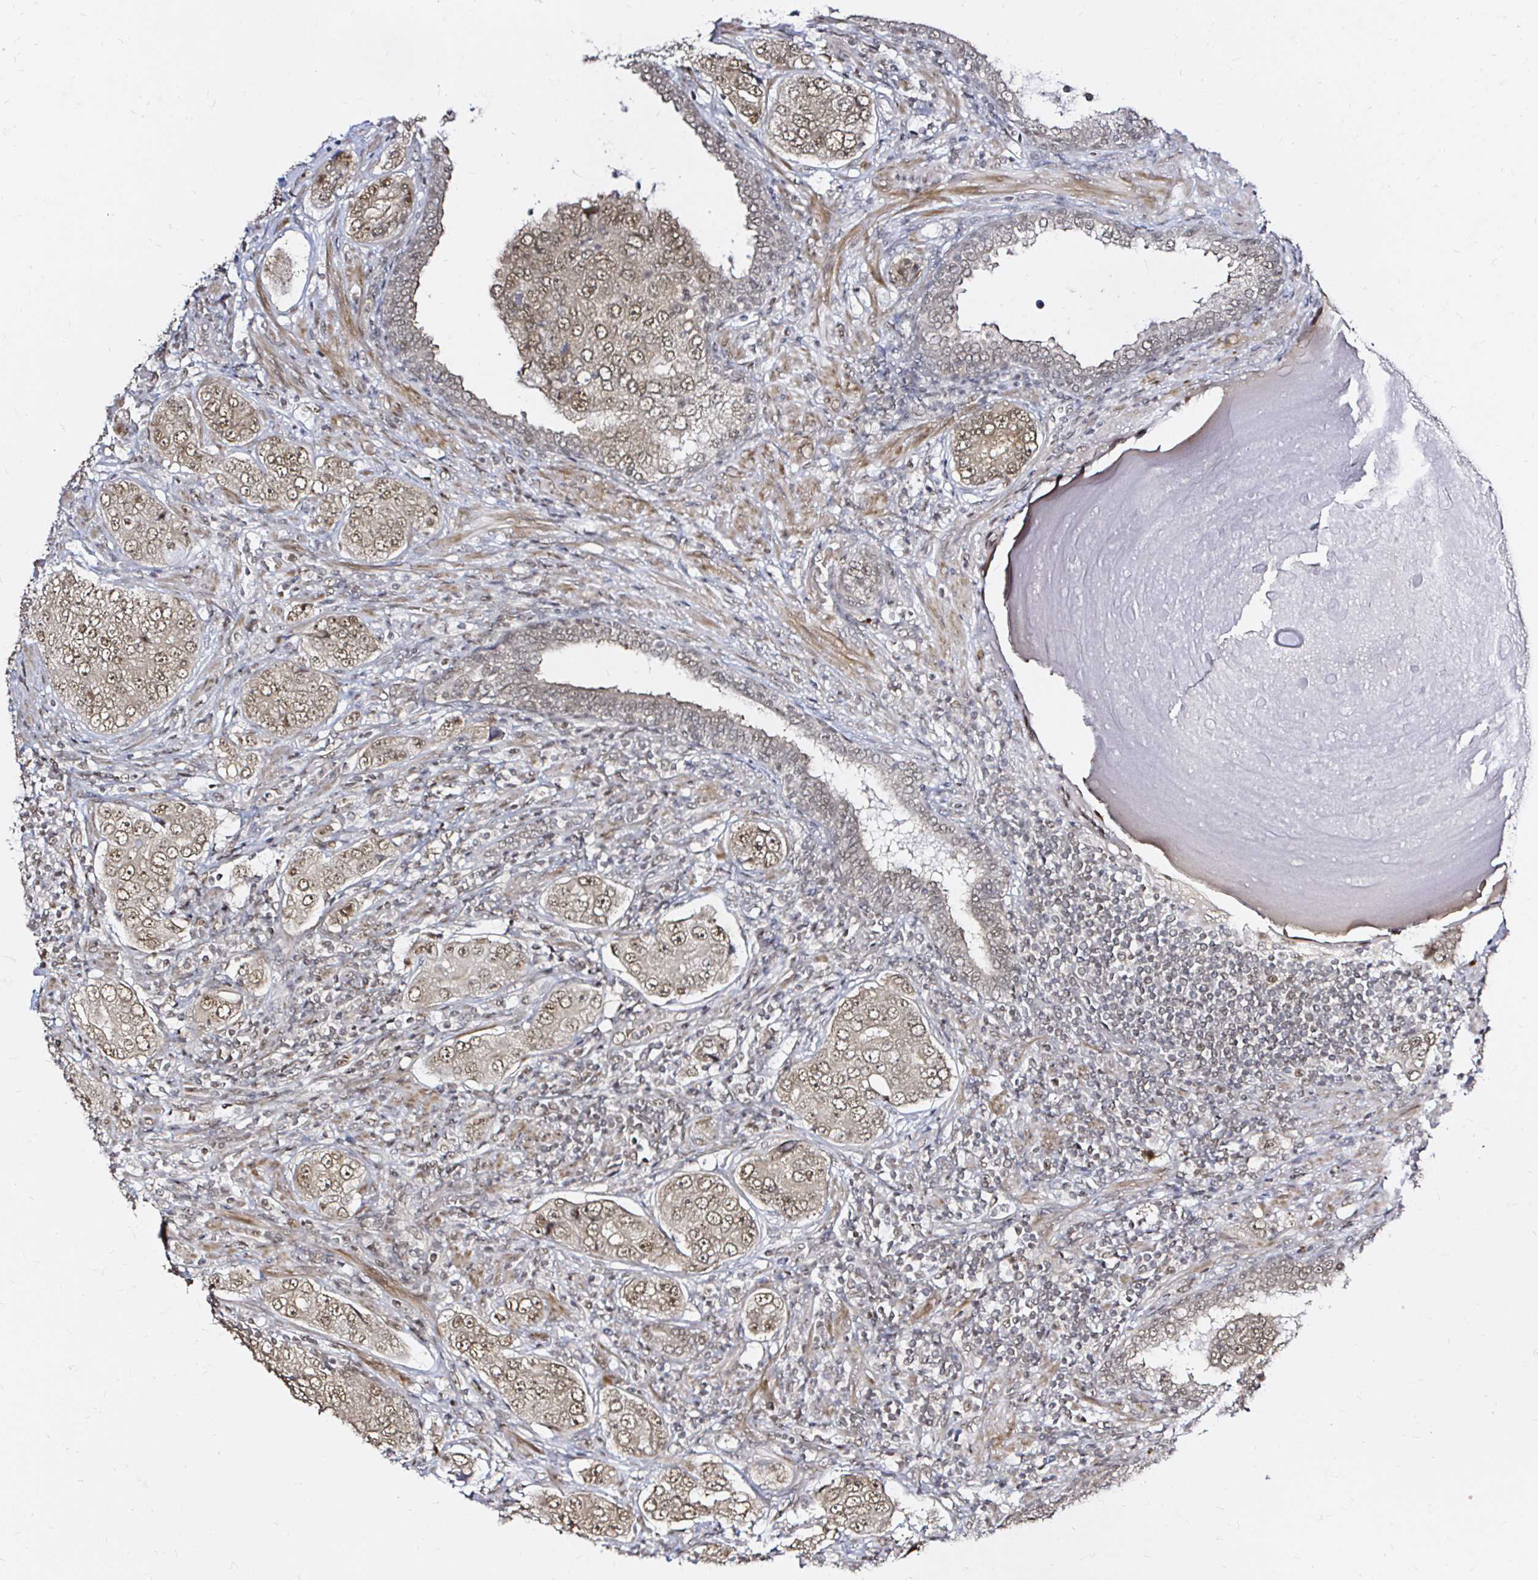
{"staining": {"intensity": "moderate", "quantity": ">75%", "location": "nuclear"}, "tissue": "prostate cancer", "cell_type": "Tumor cells", "image_type": "cancer", "snomed": [{"axis": "morphology", "description": "Adenocarcinoma, High grade"}, {"axis": "topography", "description": "Prostate"}], "caption": "Tumor cells show medium levels of moderate nuclear positivity in approximately >75% of cells in human prostate cancer.", "gene": "SNRPC", "patient": {"sex": "male", "age": 60}}